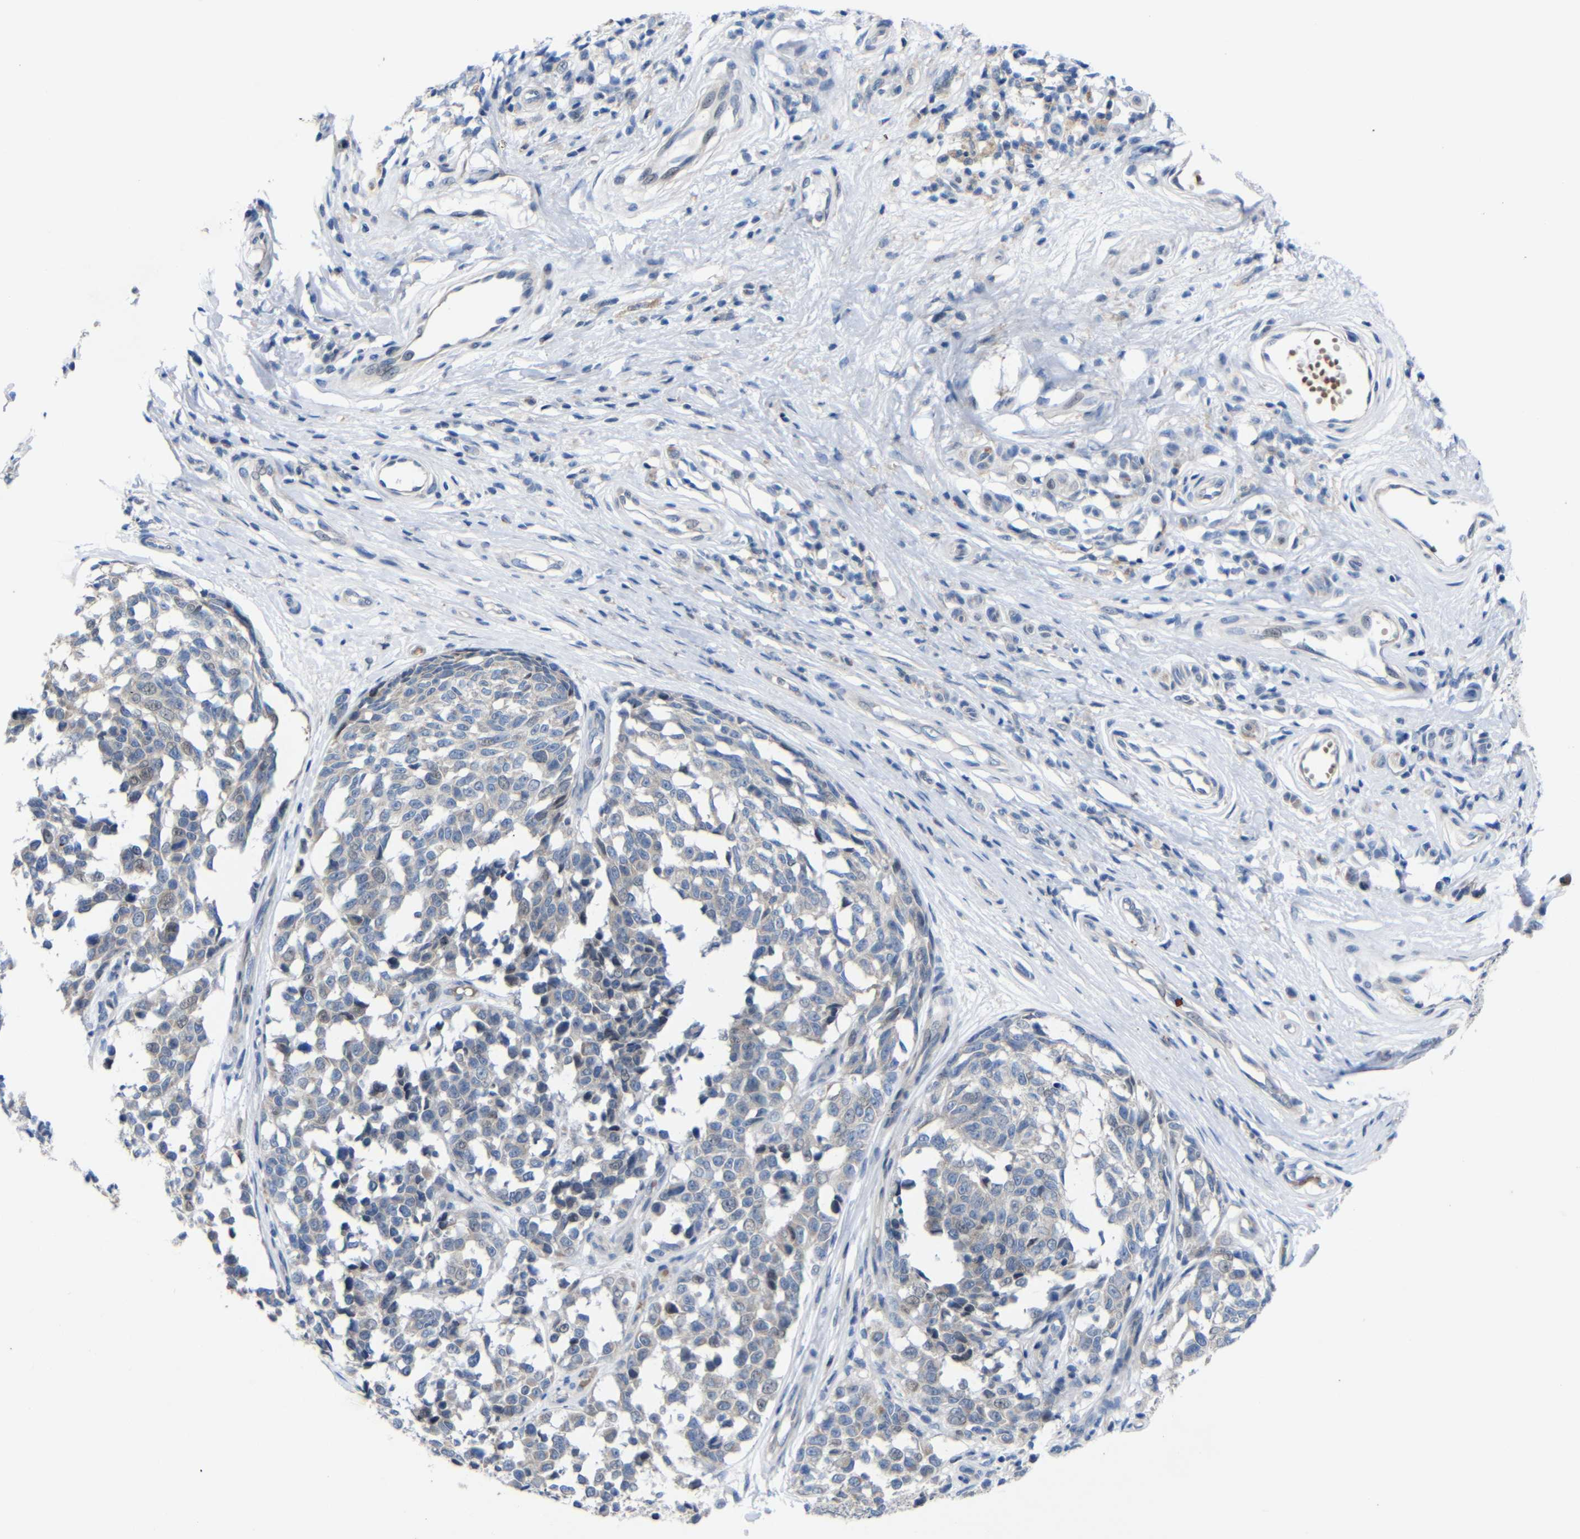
{"staining": {"intensity": "weak", "quantity": "25%-75%", "location": "cytoplasmic/membranous,nuclear"}, "tissue": "melanoma", "cell_type": "Tumor cells", "image_type": "cancer", "snomed": [{"axis": "morphology", "description": "Malignant melanoma, NOS"}, {"axis": "topography", "description": "Skin"}], "caption": "Malignant melanoma was stained to show a protein in brown. There is low levels of weak cytoplasmic/membranous and nuclear staining in approximately 25%-75% of tumor cells.", "gene": "CMTM1", "patient": {"sex": "female", "age": 64}}